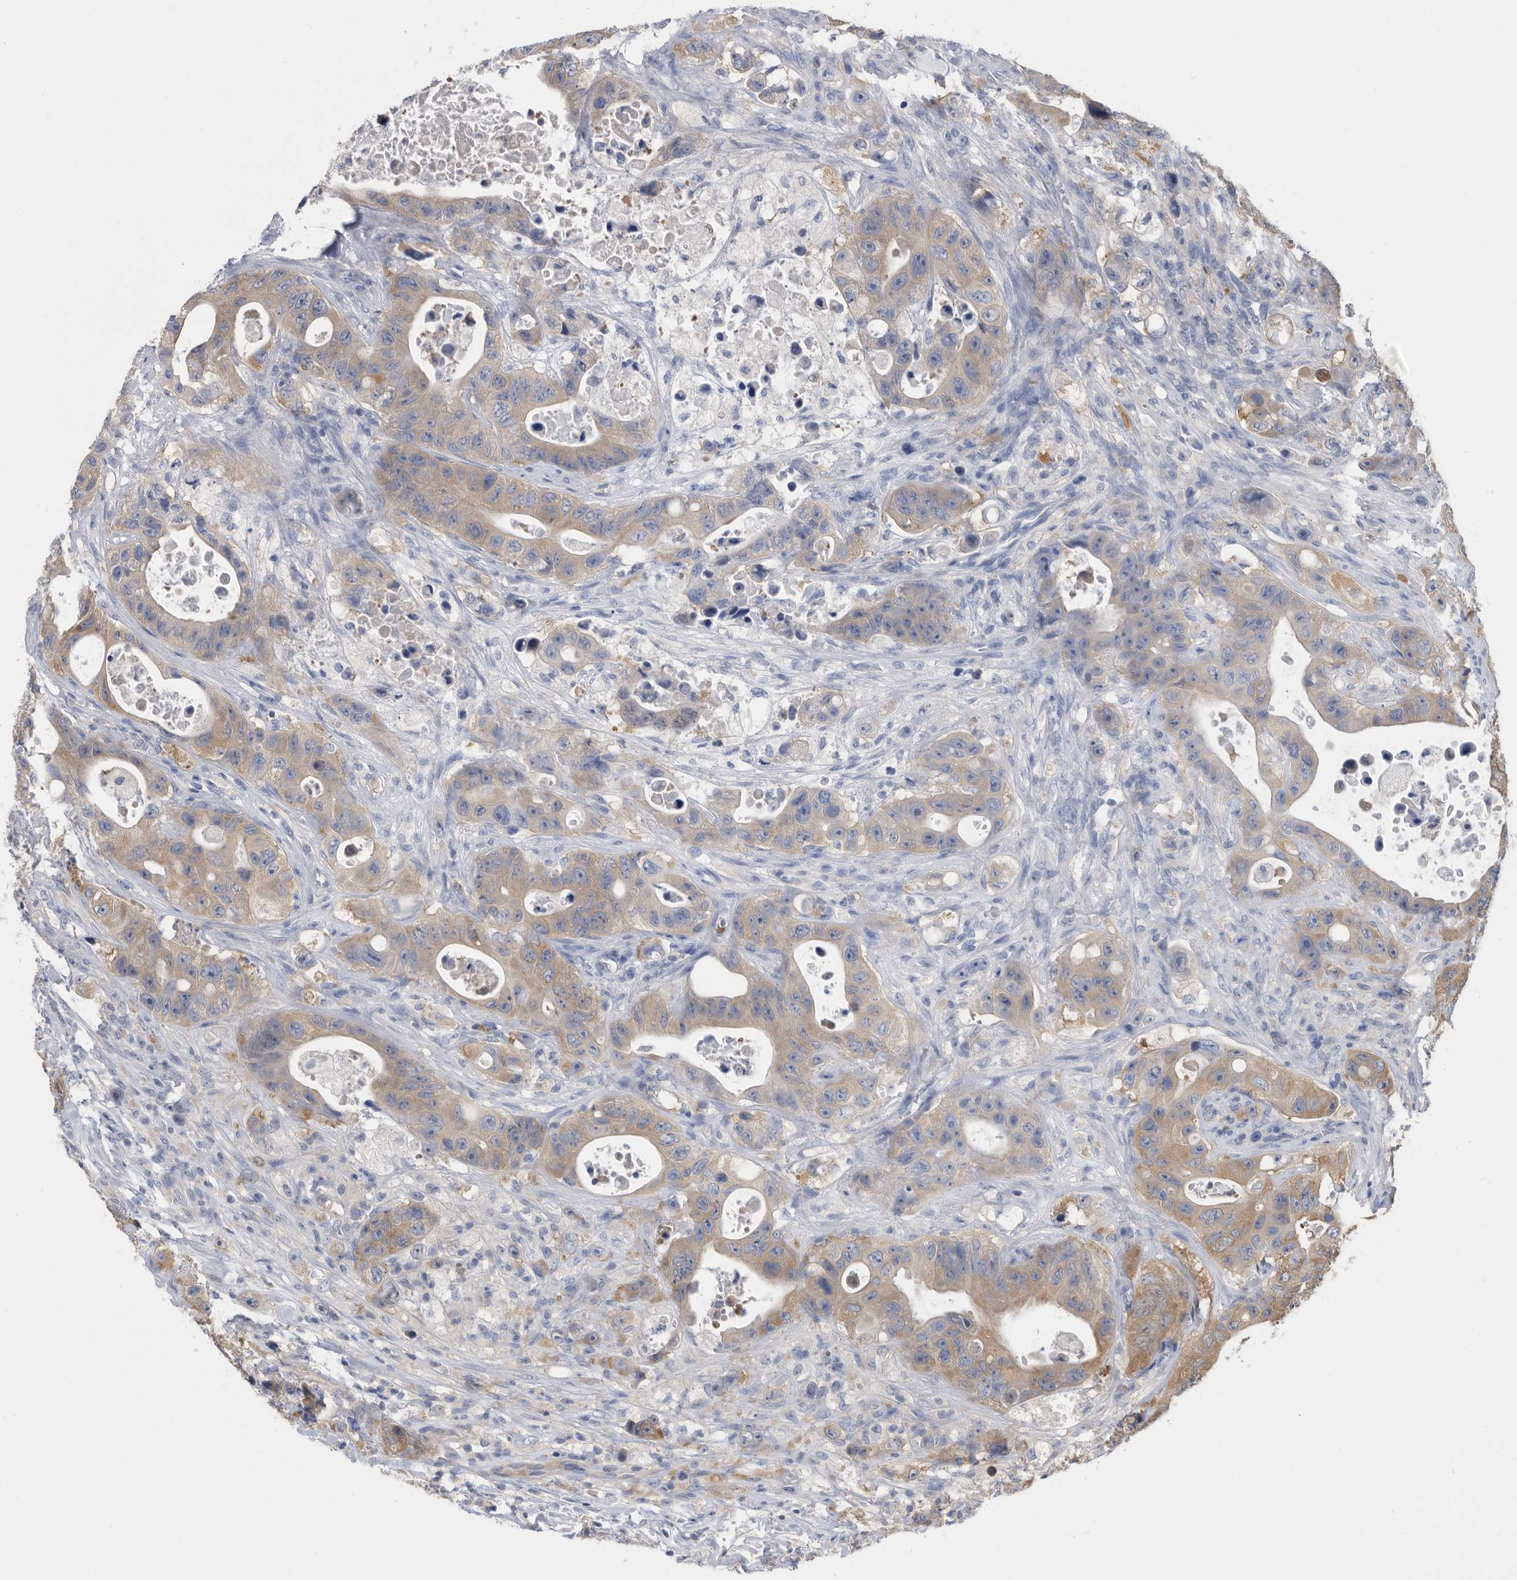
{"staining": {"intensity": "weak", "quantity": ">75%", "location": "cytoplasmic/membranous"}, "tissue": "colorectal cancer", "cell_type": "Tumor cells", "image_type": "cancer", "snomed": [{"axis": "morphology", "description": "Adenocarcinoma, NOS"}, {"axis": "topography", "description": "Colon"}], "caption": "DAB (3,3'-diaminobenzidine) immunohistochemical staining of human adenocarcinoma (colorectal) shows weak cytoplasmic/membranous protein positivity in approximately >75% of tumor cells.", "gene": "CCT4", "patient": {"sex": "female", "age": 46}}